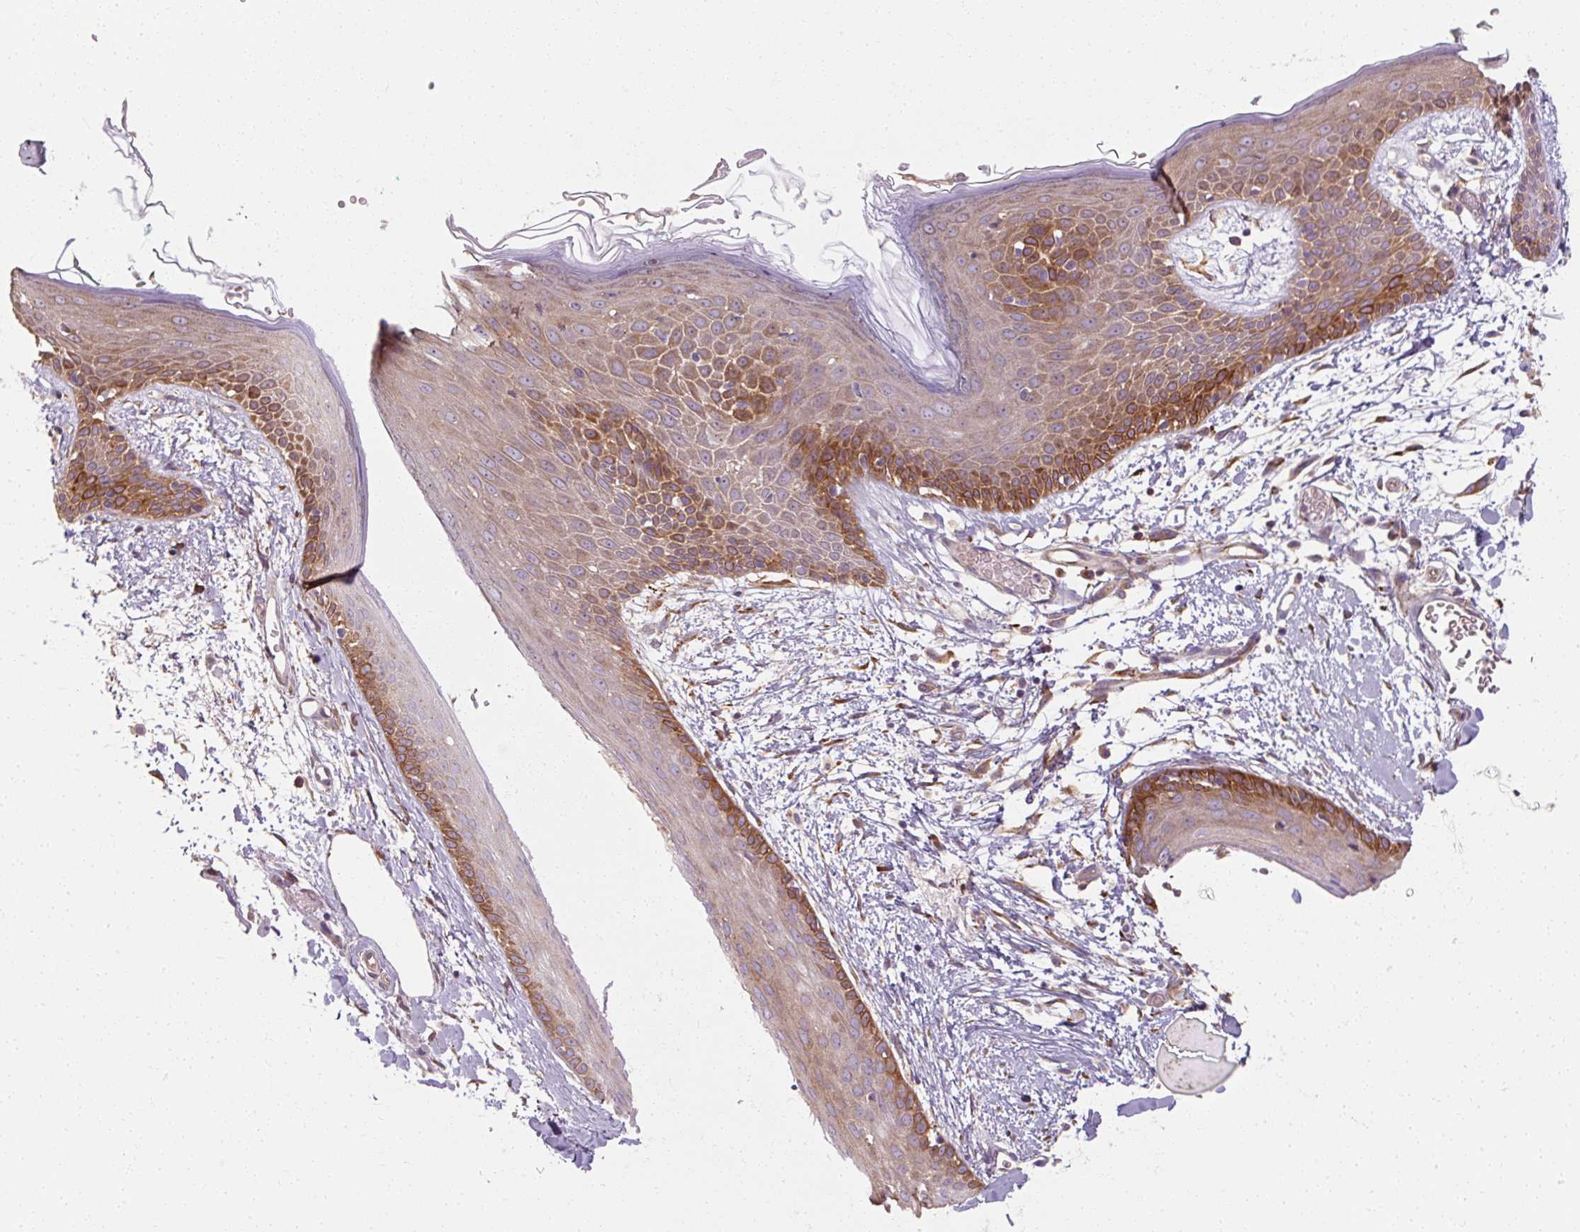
{"staining": {"intensity": "moderate", "quantity": "25%-75%", "location": "cytoplasmic/membranous"}, "tissue": "skin", "cell_type": "Fibroblasts", "image_type": "normal", "snomed": [{"axis": "morphology", "description": "Normal tissue, NOS"}, {"axis": "topography", "description": "Skin"}], "caption": "Fibroblasts show medium levels of moderate cytoplasmic/membranous expression in about 25%-75% of cells in unremarkable skin. (brown staining indicates protein expression, while blue staining denotes nuclei).", "gene": "TBC1D4", "patient": {"sex": "male", "age": 79}}